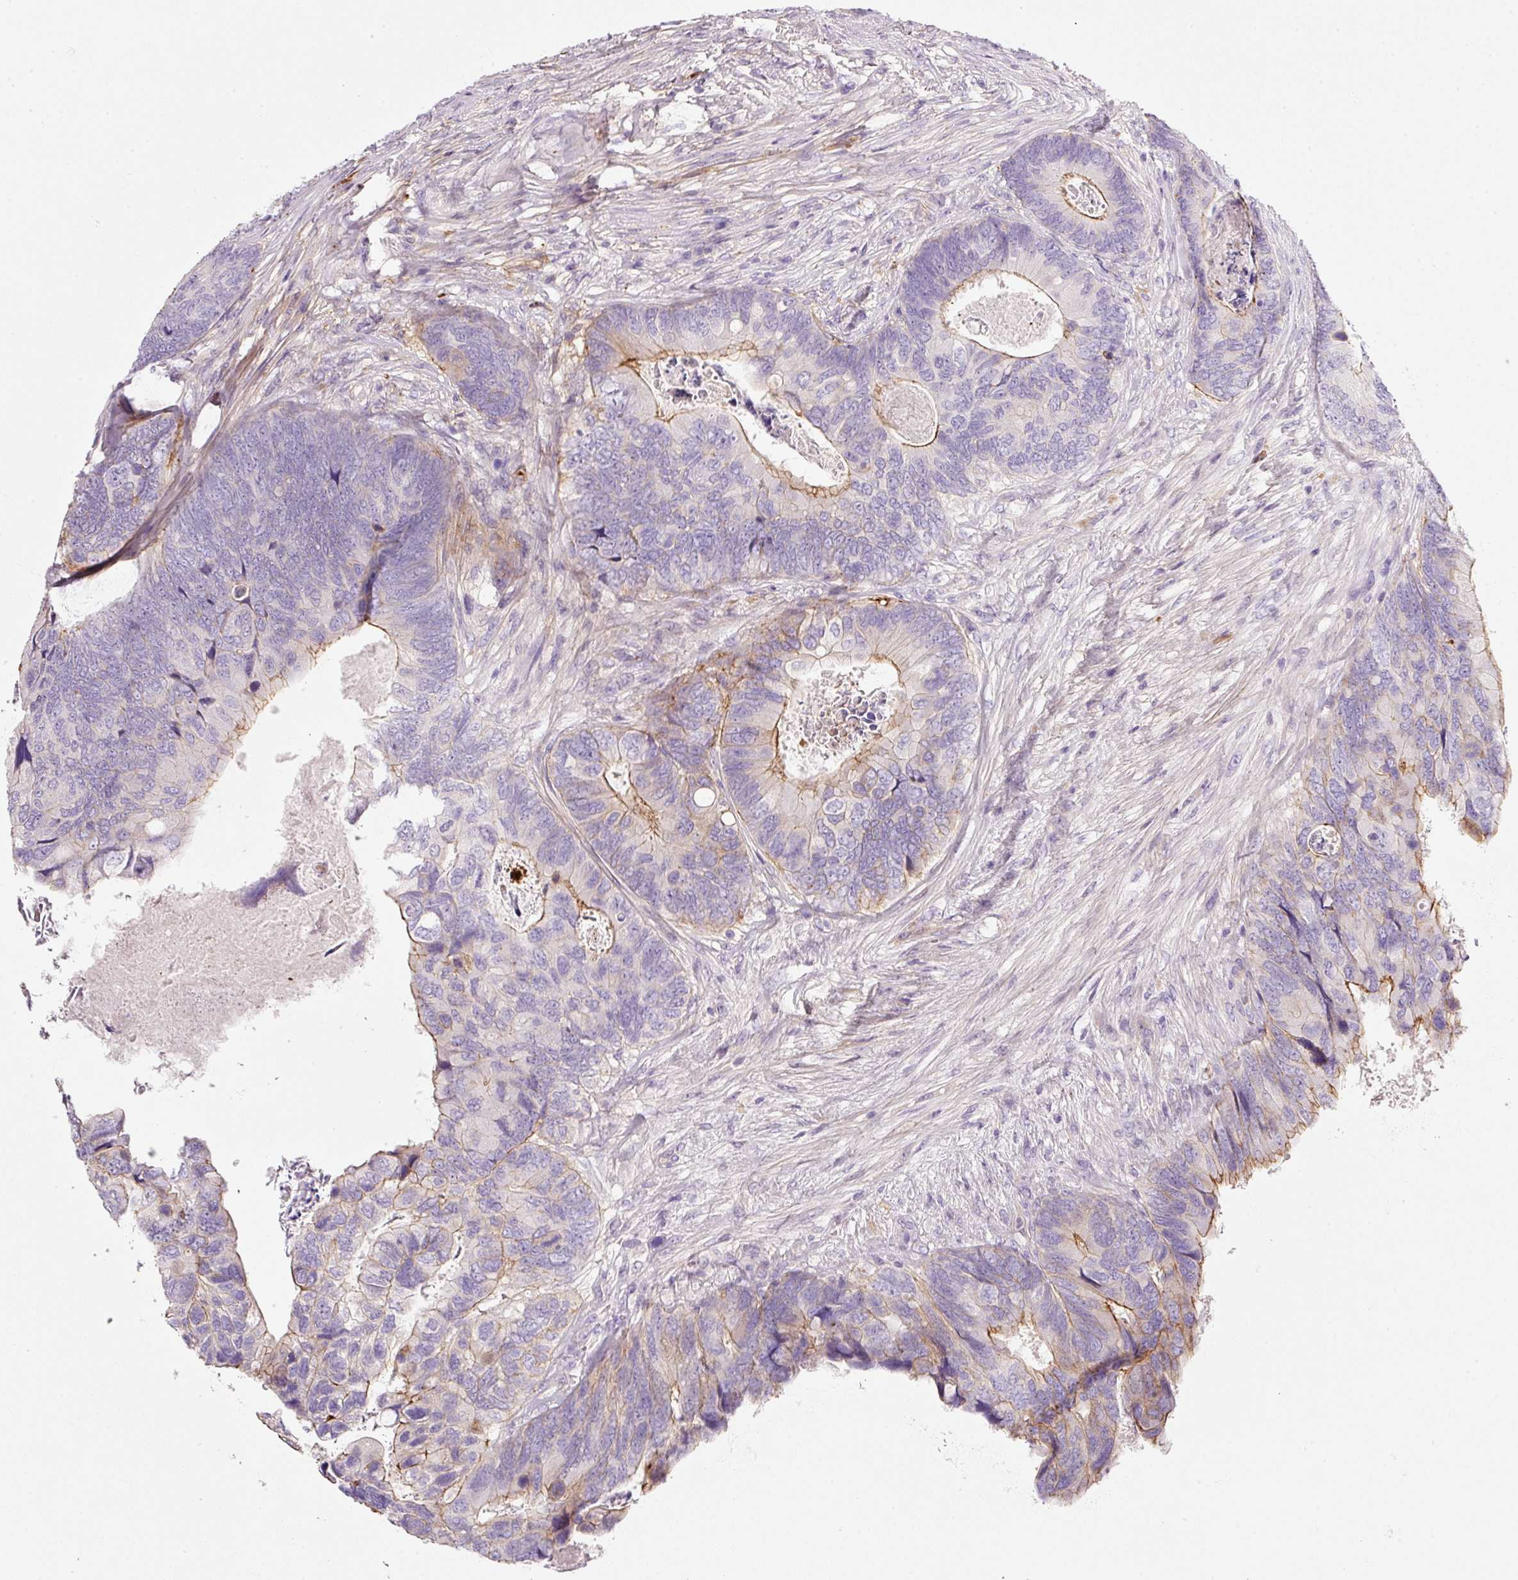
{"staining": {"intensity": "moderate", "quantity": "<25%", "location": "cytoplasmic/membranous"}, "tissue": "colorectal cancer", "cell_type": "Tumor cells", "image_type": "cancer", "snomed": [{"axis": "morphology", "description": "Adenocarcinoma, NOS"}, {"axis": "topography", "description": "Colon"}], "caption": "Tumor cells demonstrate low levels of moderate cytoplasmic/membranous positivity in approximately <25% of cells in human adenocarcinoma (colorectal).", "gene": "SOS2", "patient": {"sex": "female", "age": 67}}